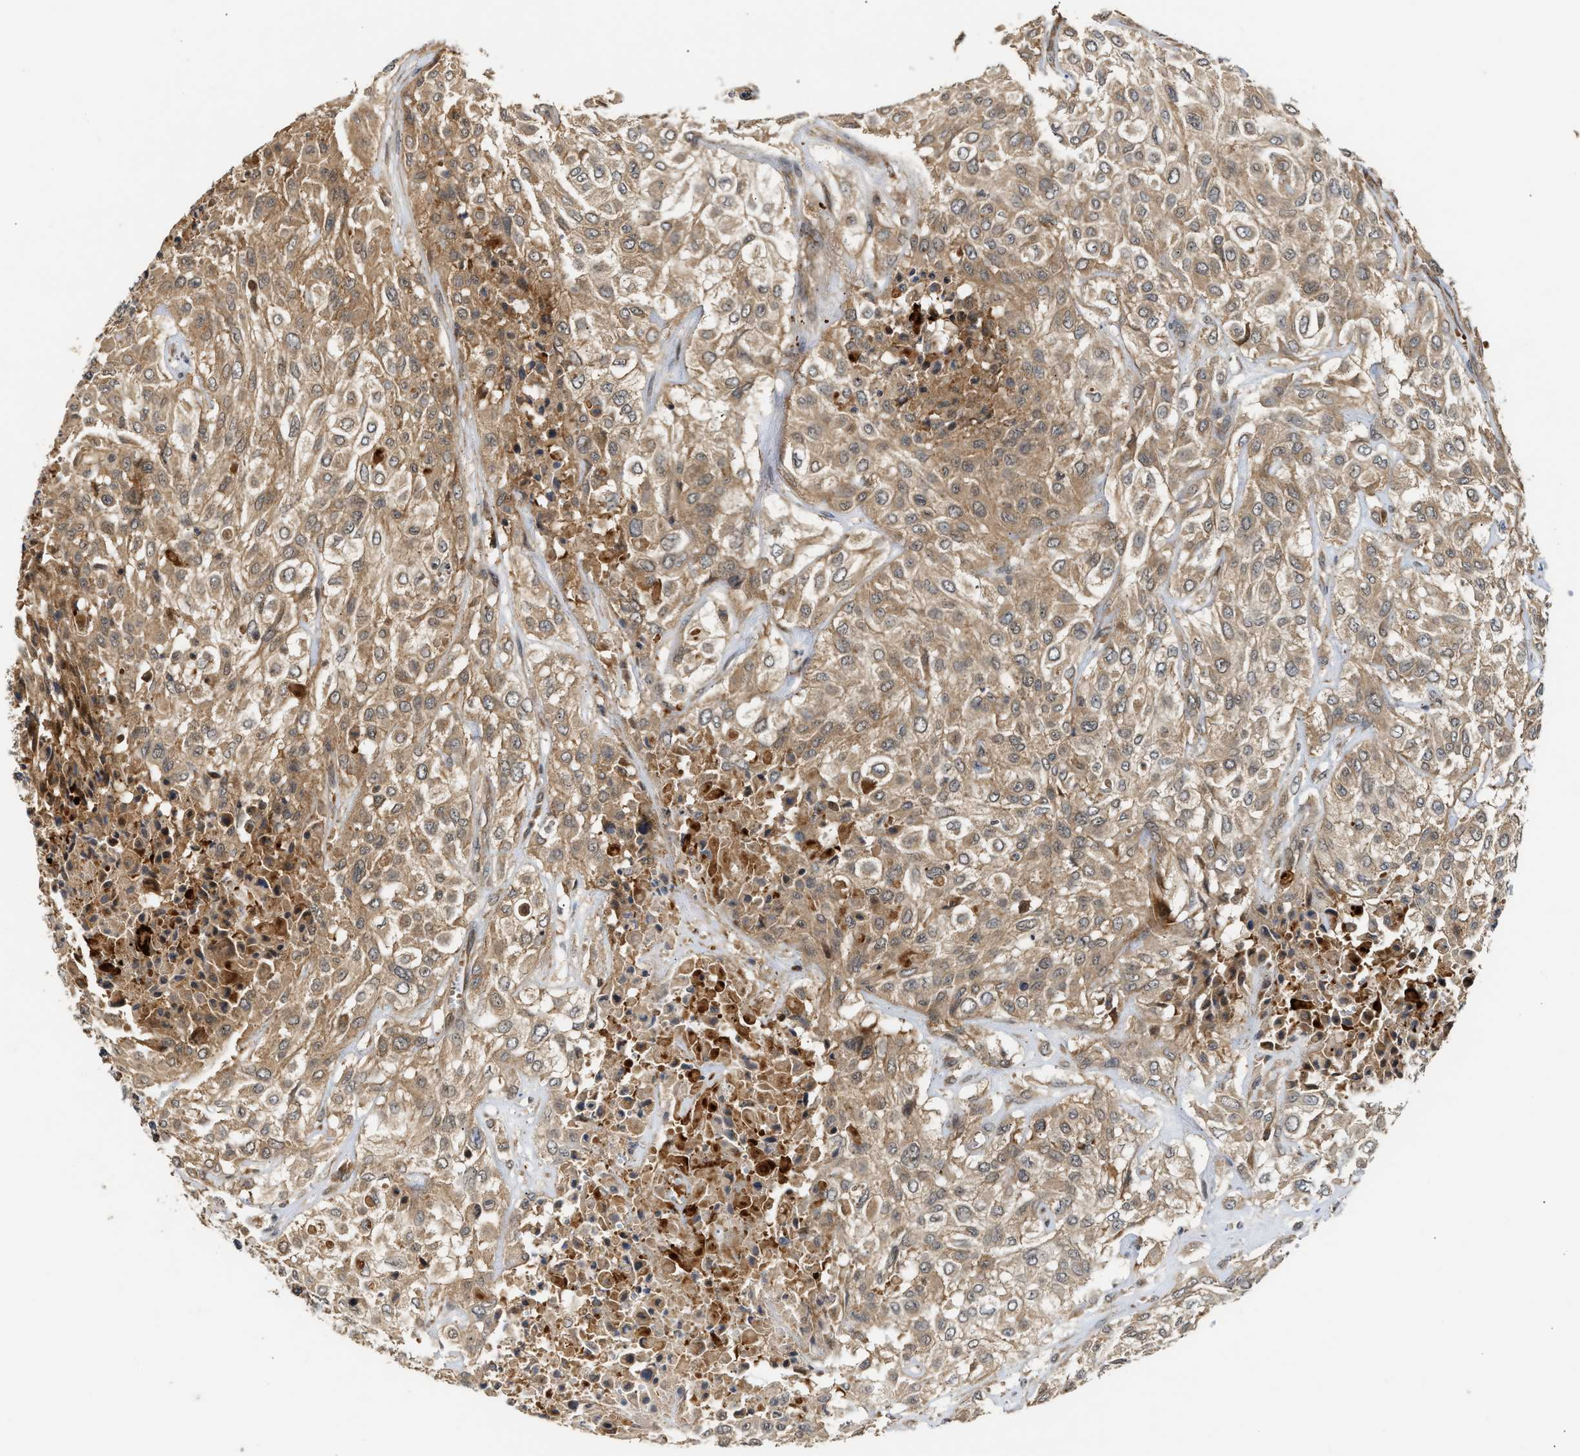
{"staining": {"intensity": "weak", "quantity": ">75%", "location": "cytoplasmic/membranous"}, "tissue": "urothelial cancer", "cell_type": "Tumor cells", "image_type": "cancer", "snomed": [{"axis": "morphology", "description": "Urothelial carcinoma, High grade"}, {"axis": "topography", "description": "Urinary bladder"}], "caption": "Immunohistochemistry (IHC) micrograph of human urothelial cancer stained for a protein (brown), which displays low levels of weak cytoplasmic/membranous staining in approximately >75% of tumor cells.", "gene": "EXTL2", "patient": {"sex": "male", "age": 57}}